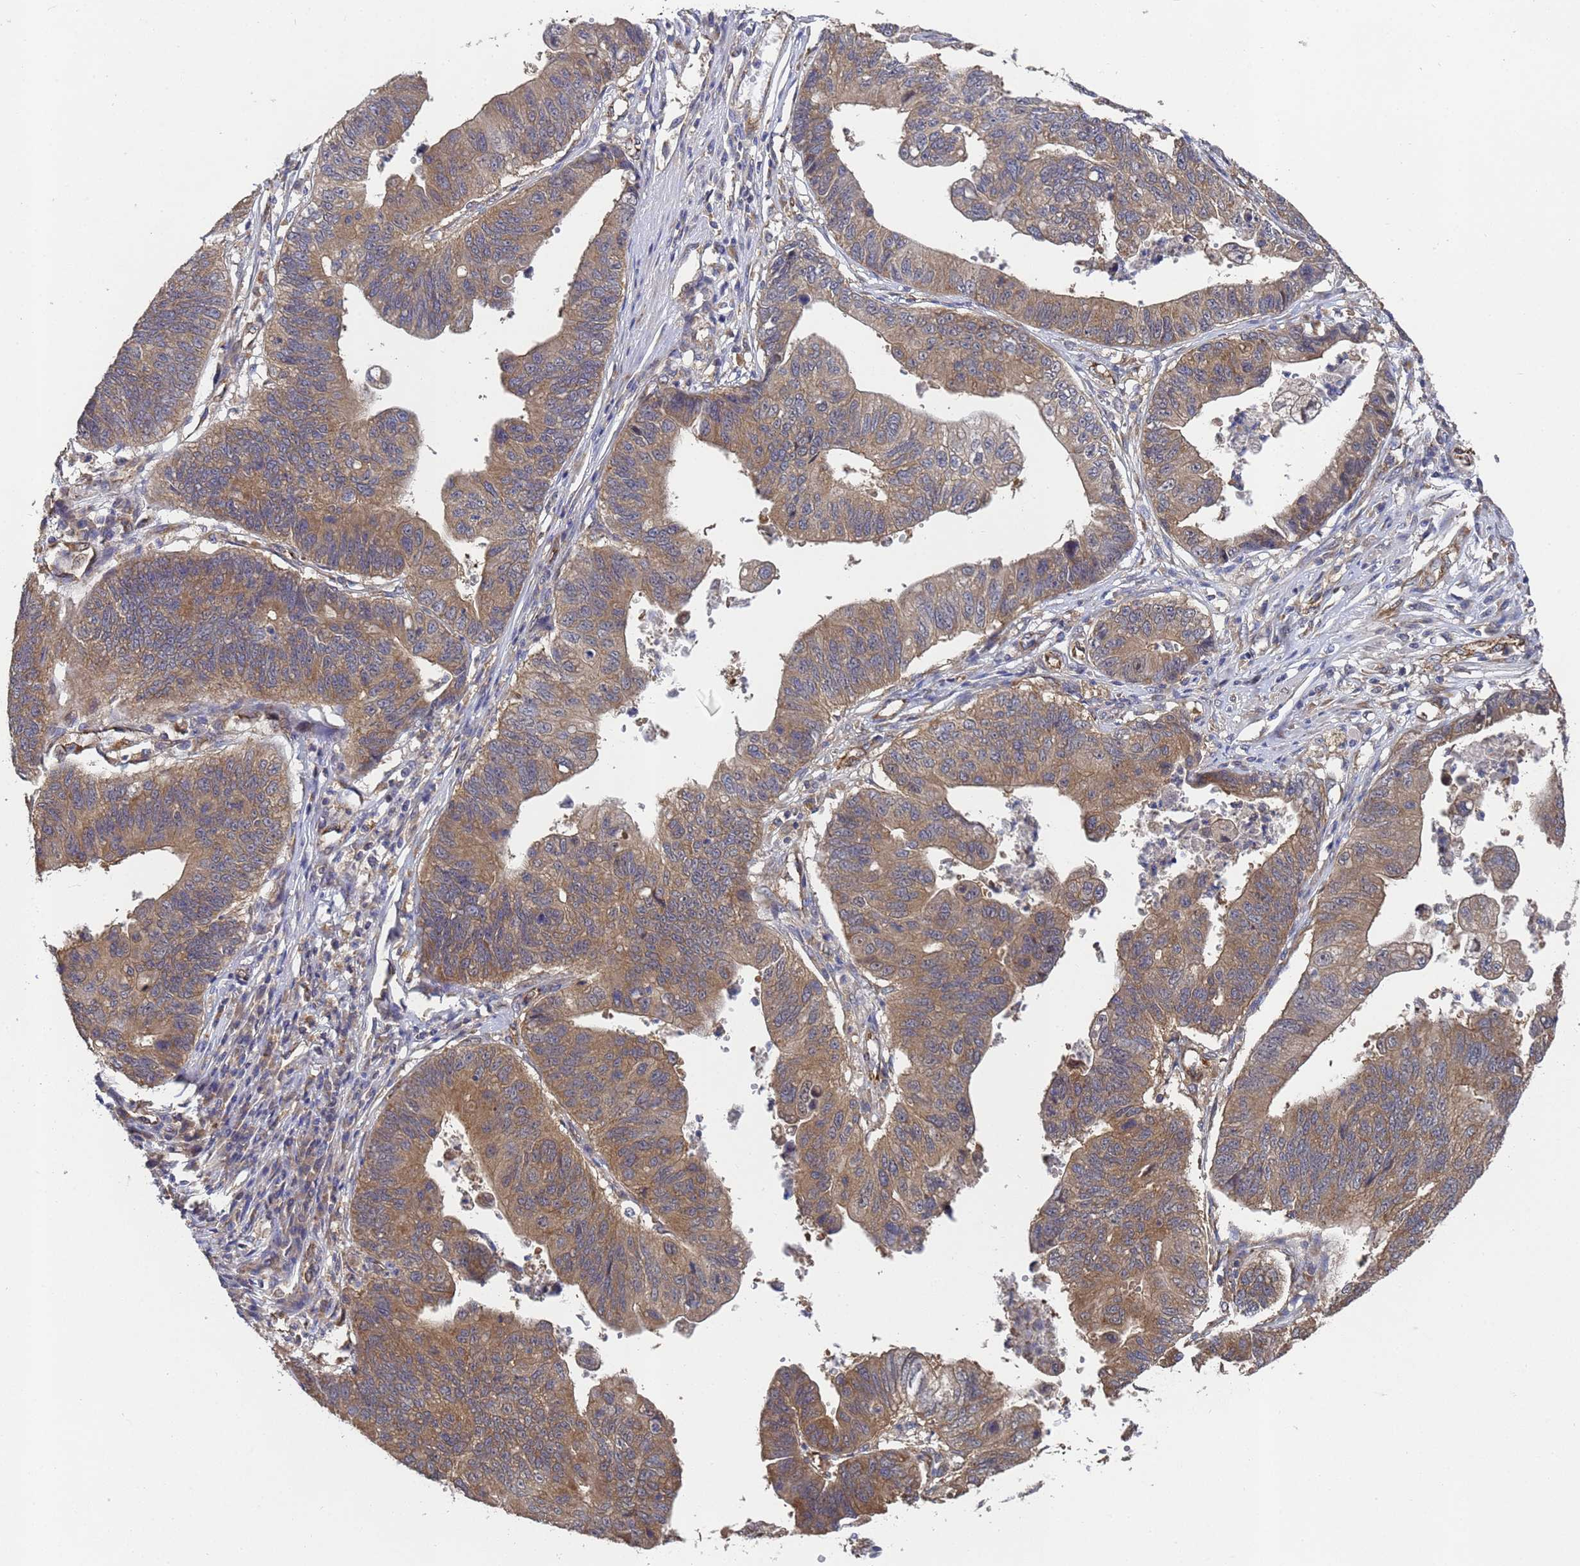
{"staining": {"intensity": "moderate", "quantity": ">75%", "location": "cytoplasmic/membranous"}, "tissue": "stomach cancer", "cell_type": "Tumor cells", "image_type": "cancer", "snomed": [{"axis": "morphology", "description": "Adenocarcinoma, NOS"}, {"axis": "topography", "description": "Stomach"}], "caption": "Stomach cancer was stained to show a protein in brown. There is medium levels of moderate cytoplasmic/membranous expression in about >75% of tumor cells.", "gene": "ALS2CL", "patient": {"sex": "male", "age": 59}}